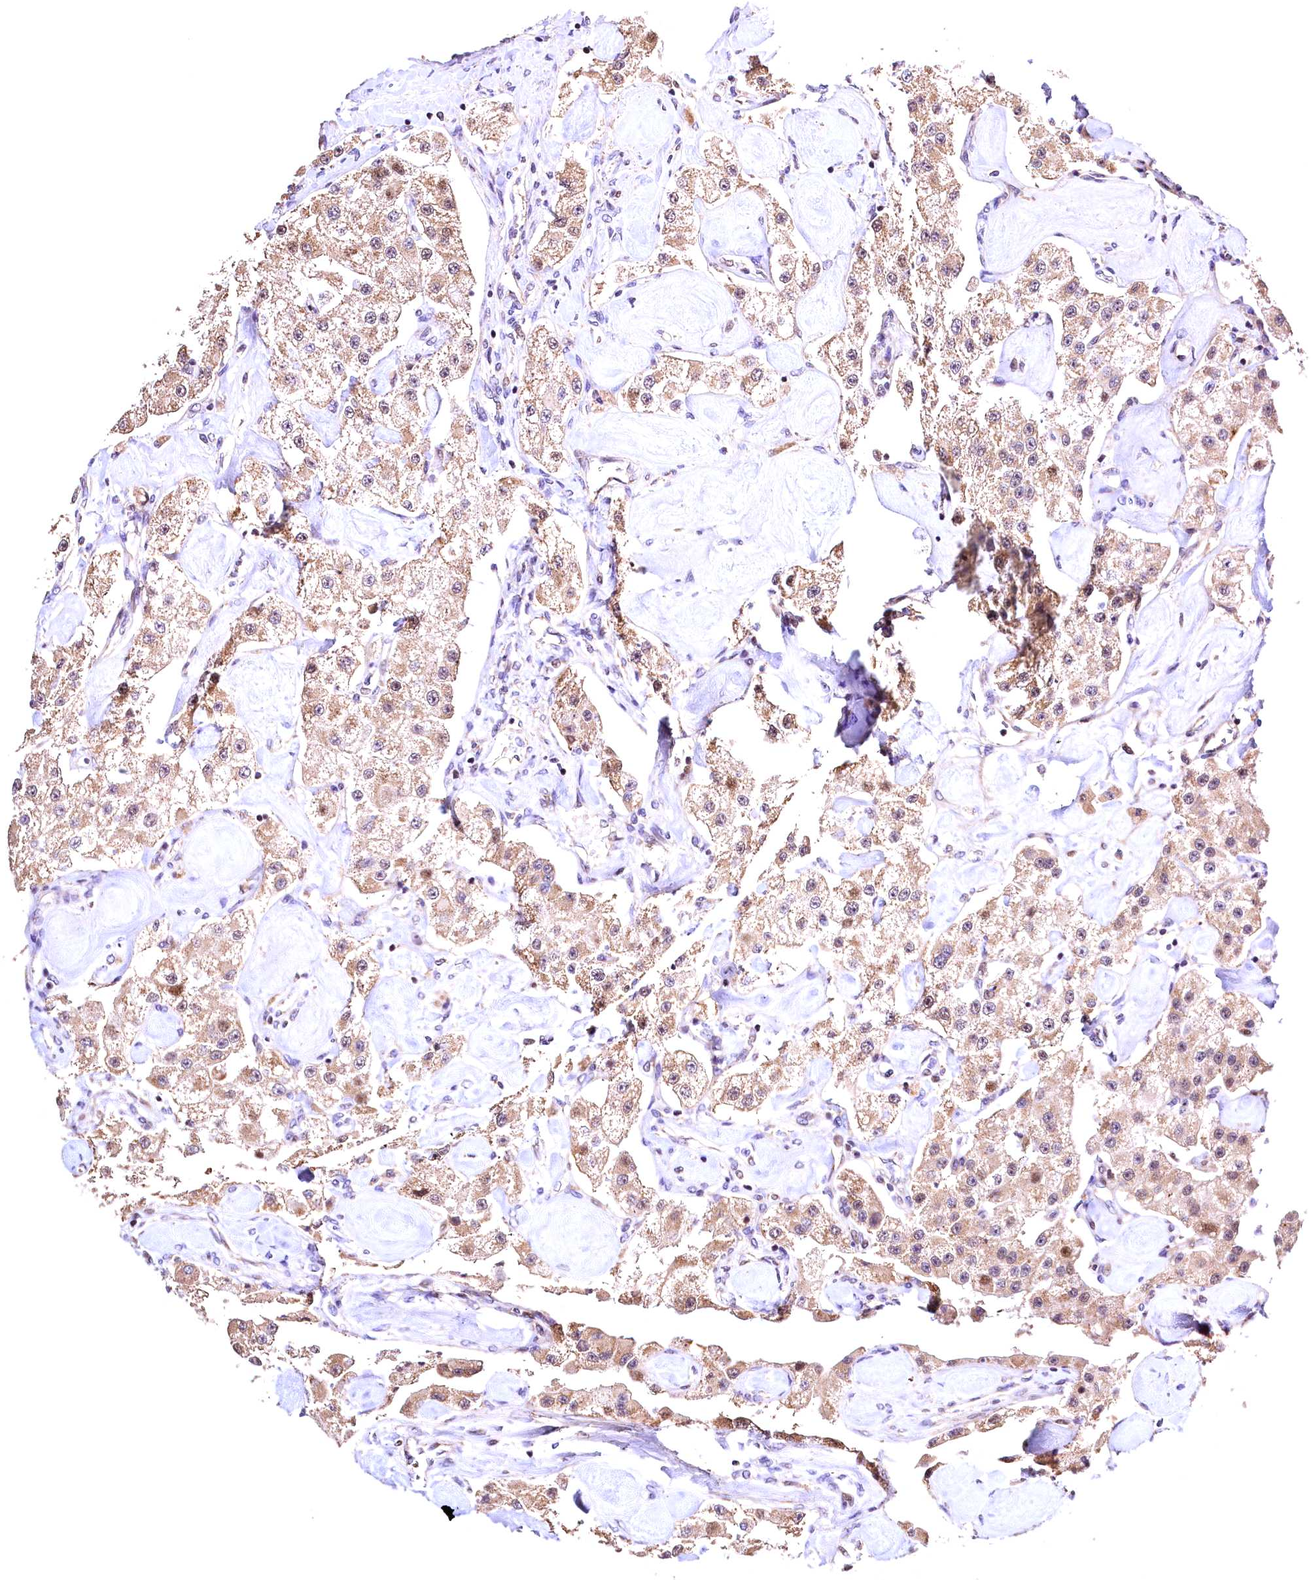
{"staining": {"intensity": "moderate", "quantity": ">75%", "location": "cytoplasmic/membranous"}, "tissue": "carcinoid", "cell_type": "Tumor cells", "image_type": "cancer", "snomed": [{"axis": "morphology", "description": "Carcinoid, malignant, NOS"}, {"axis": "topography", "description": "Pancreas"}], "caption": "DAB immunohistochemical staining of carcinoid demonstrates moderate cytoplasmic/membranous protein expression in approximately >75% of tumor cells. The staining was performed using DAB, with brown indicating positive protein expression. Nuclei are stained blue with hematoxylin.", "gene": "RBFA", "patient": {"sex": "male", "age": 41}}